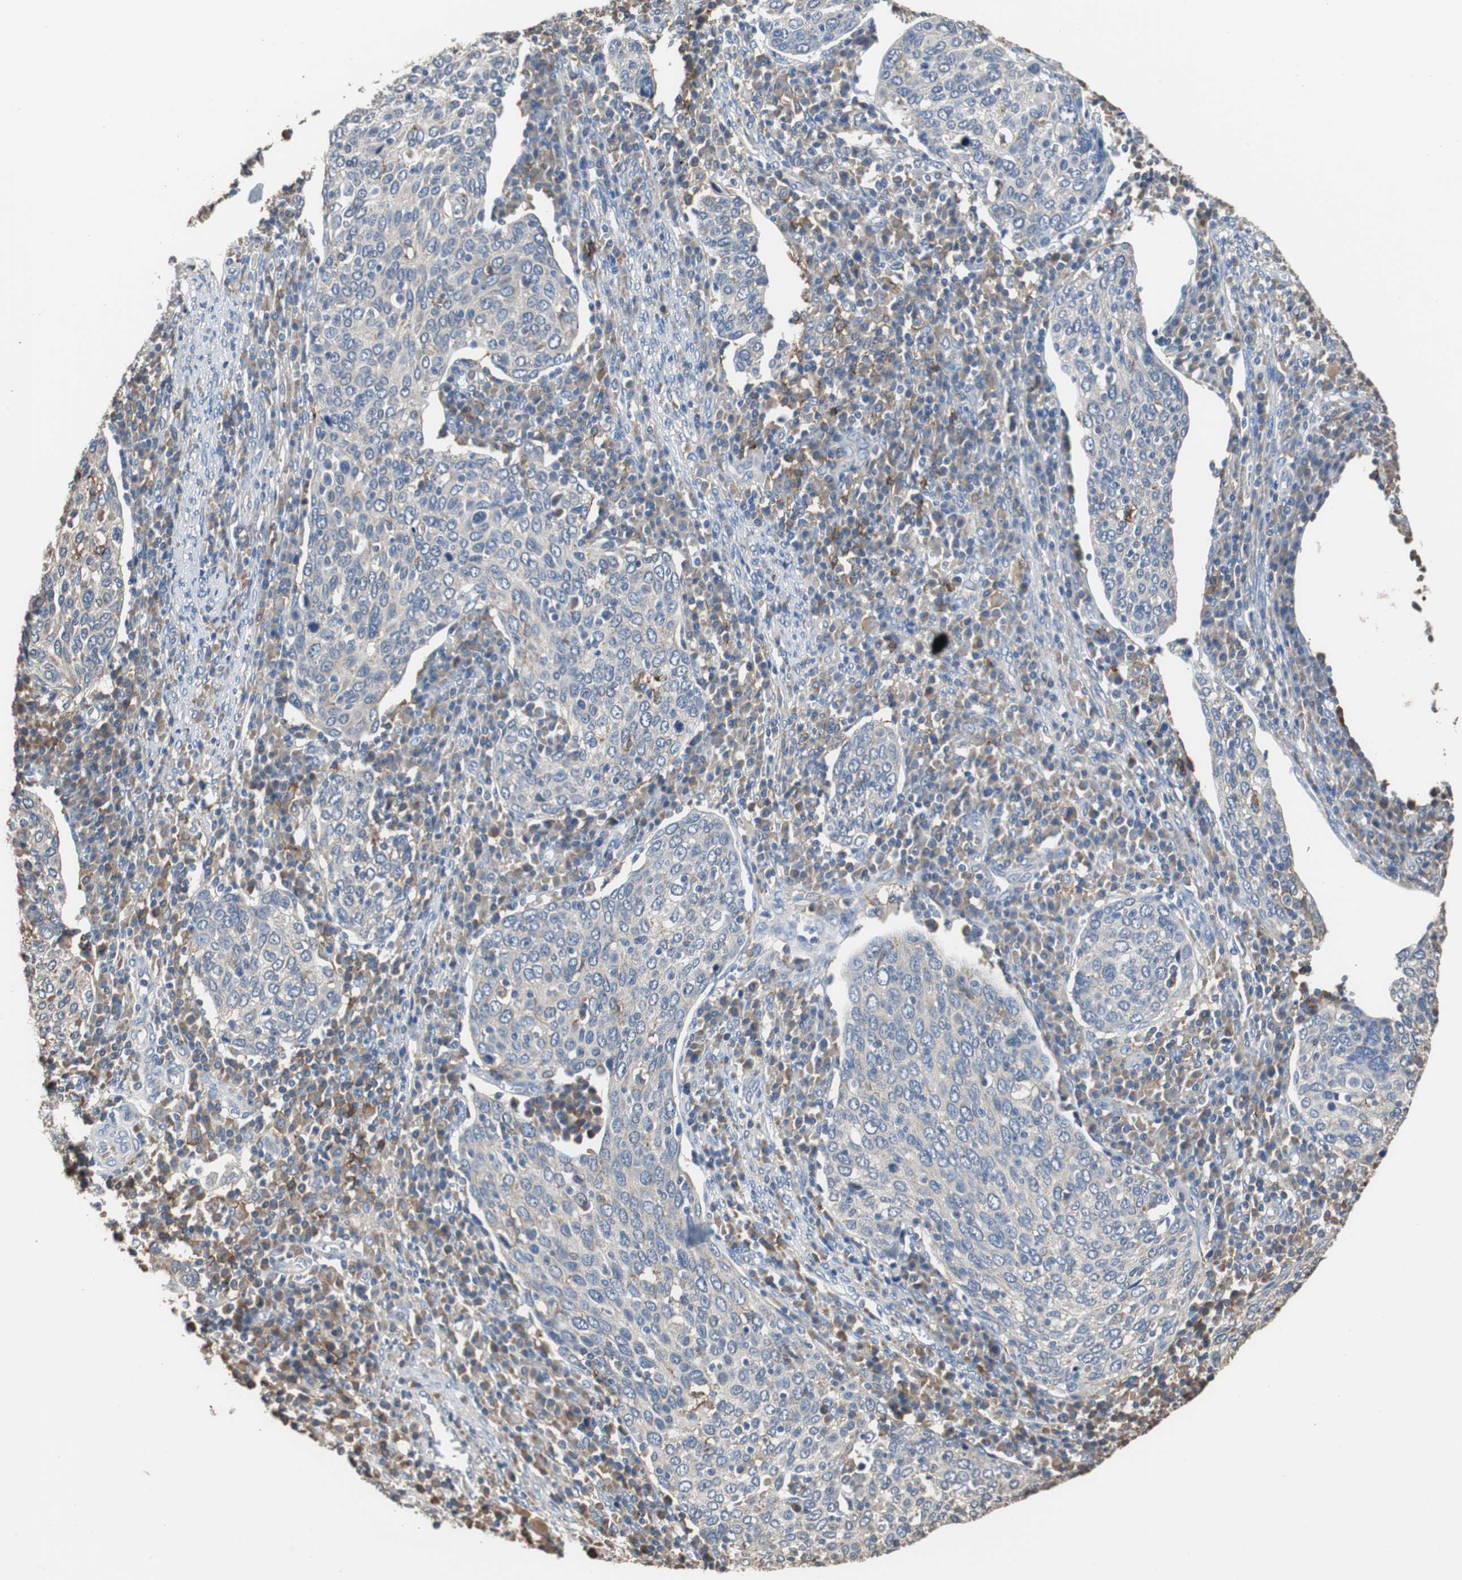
{"staining": {"intensity": "negative", "quantity": "none", "location": "none"}, "tissue": "cervical cancer", "cell_type": "Tumor cells", "image_type": "cancer", "snomed": [{"axis": "morphology", "description": "Squamous cell carcinoma, NOS"}, {"axis": "topography", "description": "Cervix"}], "caption": "Human cervical cancer (squamous cell carcinoma) stained for a protein using IHC shows no staining in tumor cells.", "gene": "SCIMP", "patient": {"sex": "female", "age": 40}}